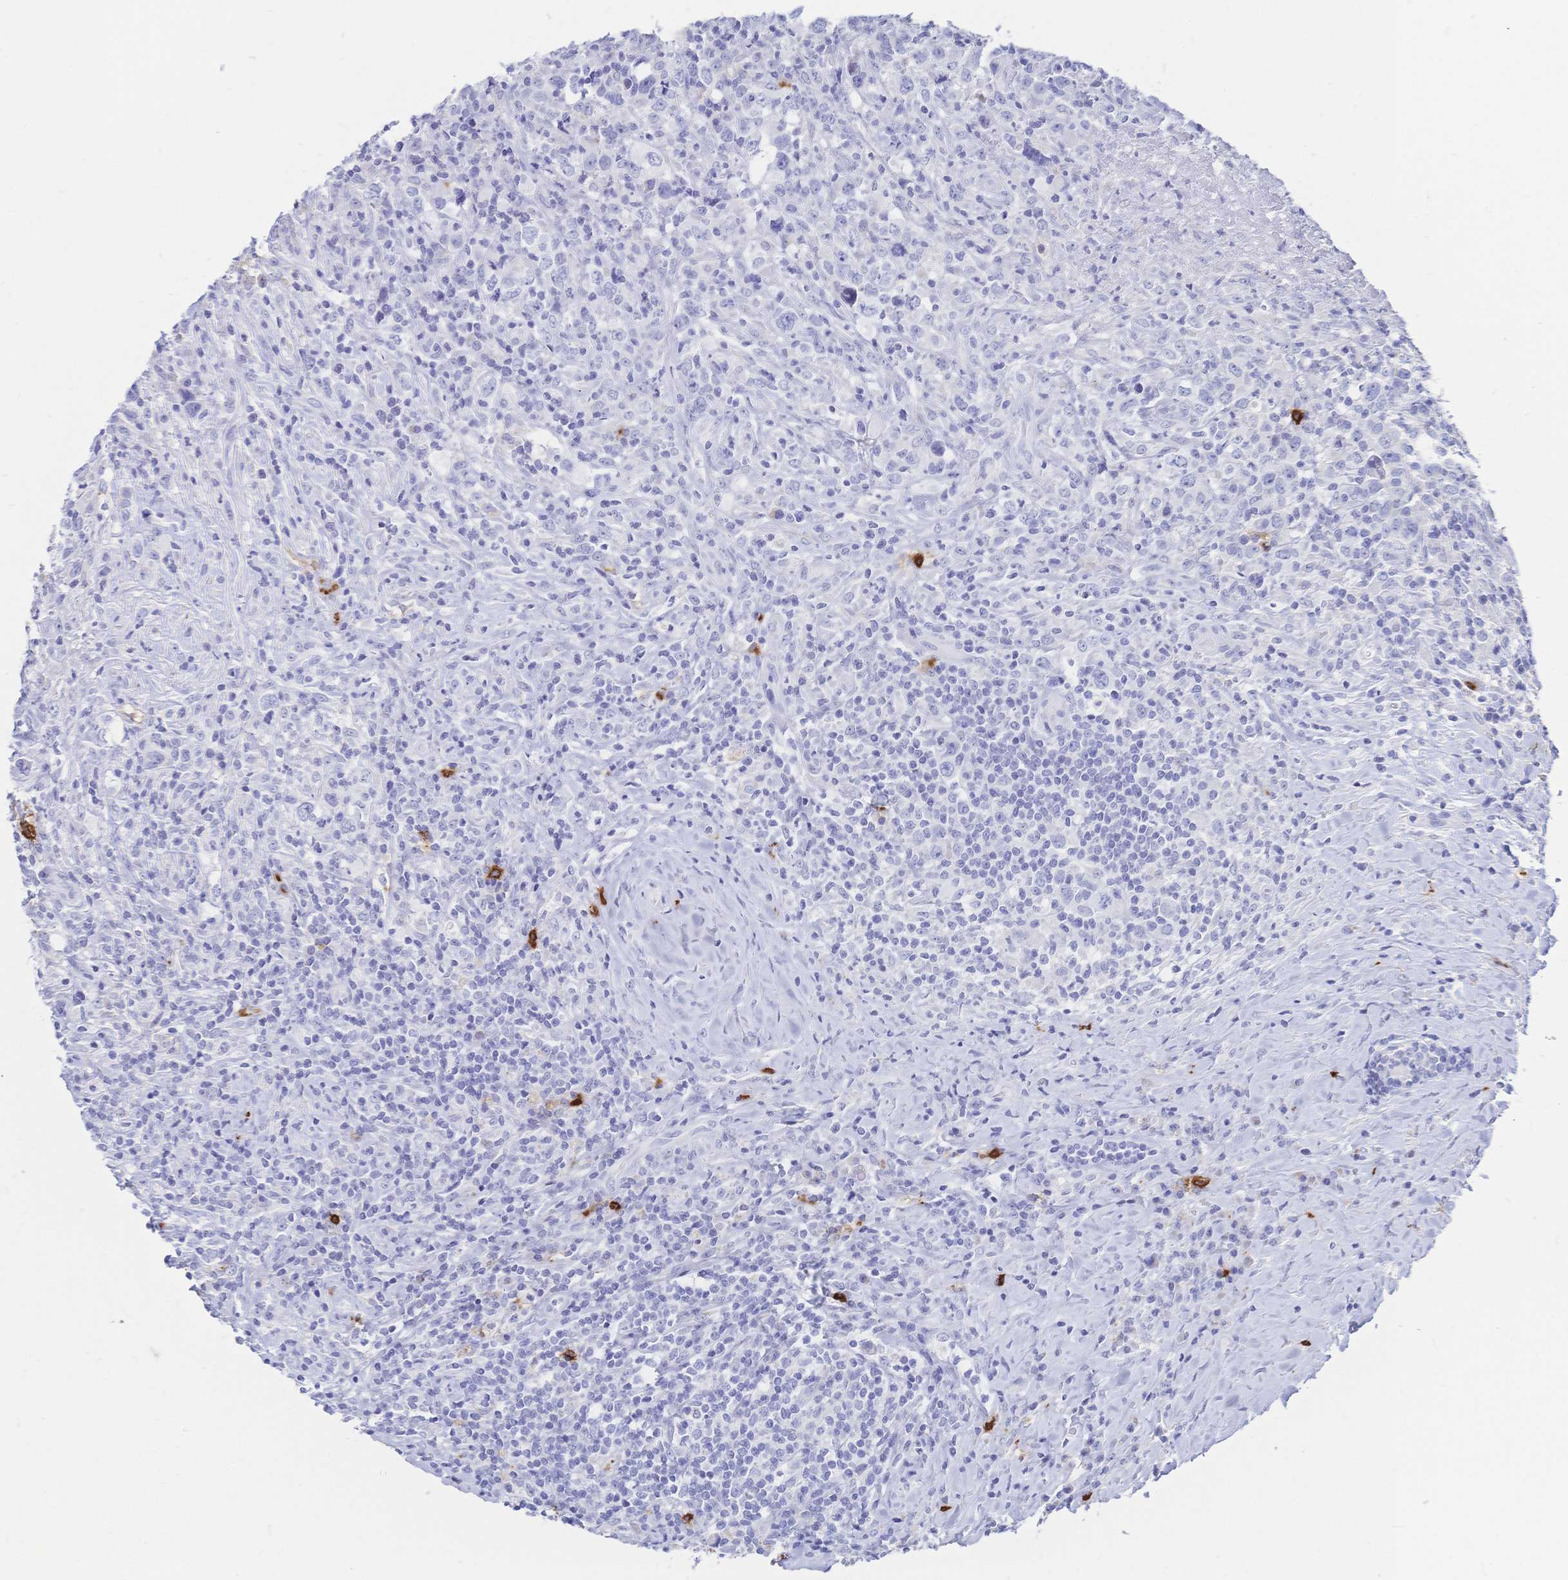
{"staining": {"intensity": "negative", "quantity": "none", "location": "none"}, "tissue": "lymphoma", "cell_type": "Tumor cells", "image_type": "cancer", "snomed": [{"axis": "morphology", "description": "Hodgkin's disease, NOS"}, {"axis": "topography", "description": "Lymph node"}], "caption": "Micrograph shows no protein positivity in tumor cells of Hodgkin's disease tissue.", "gene": "IL2RB", "patient": {"sex": "female", "age": 18}}